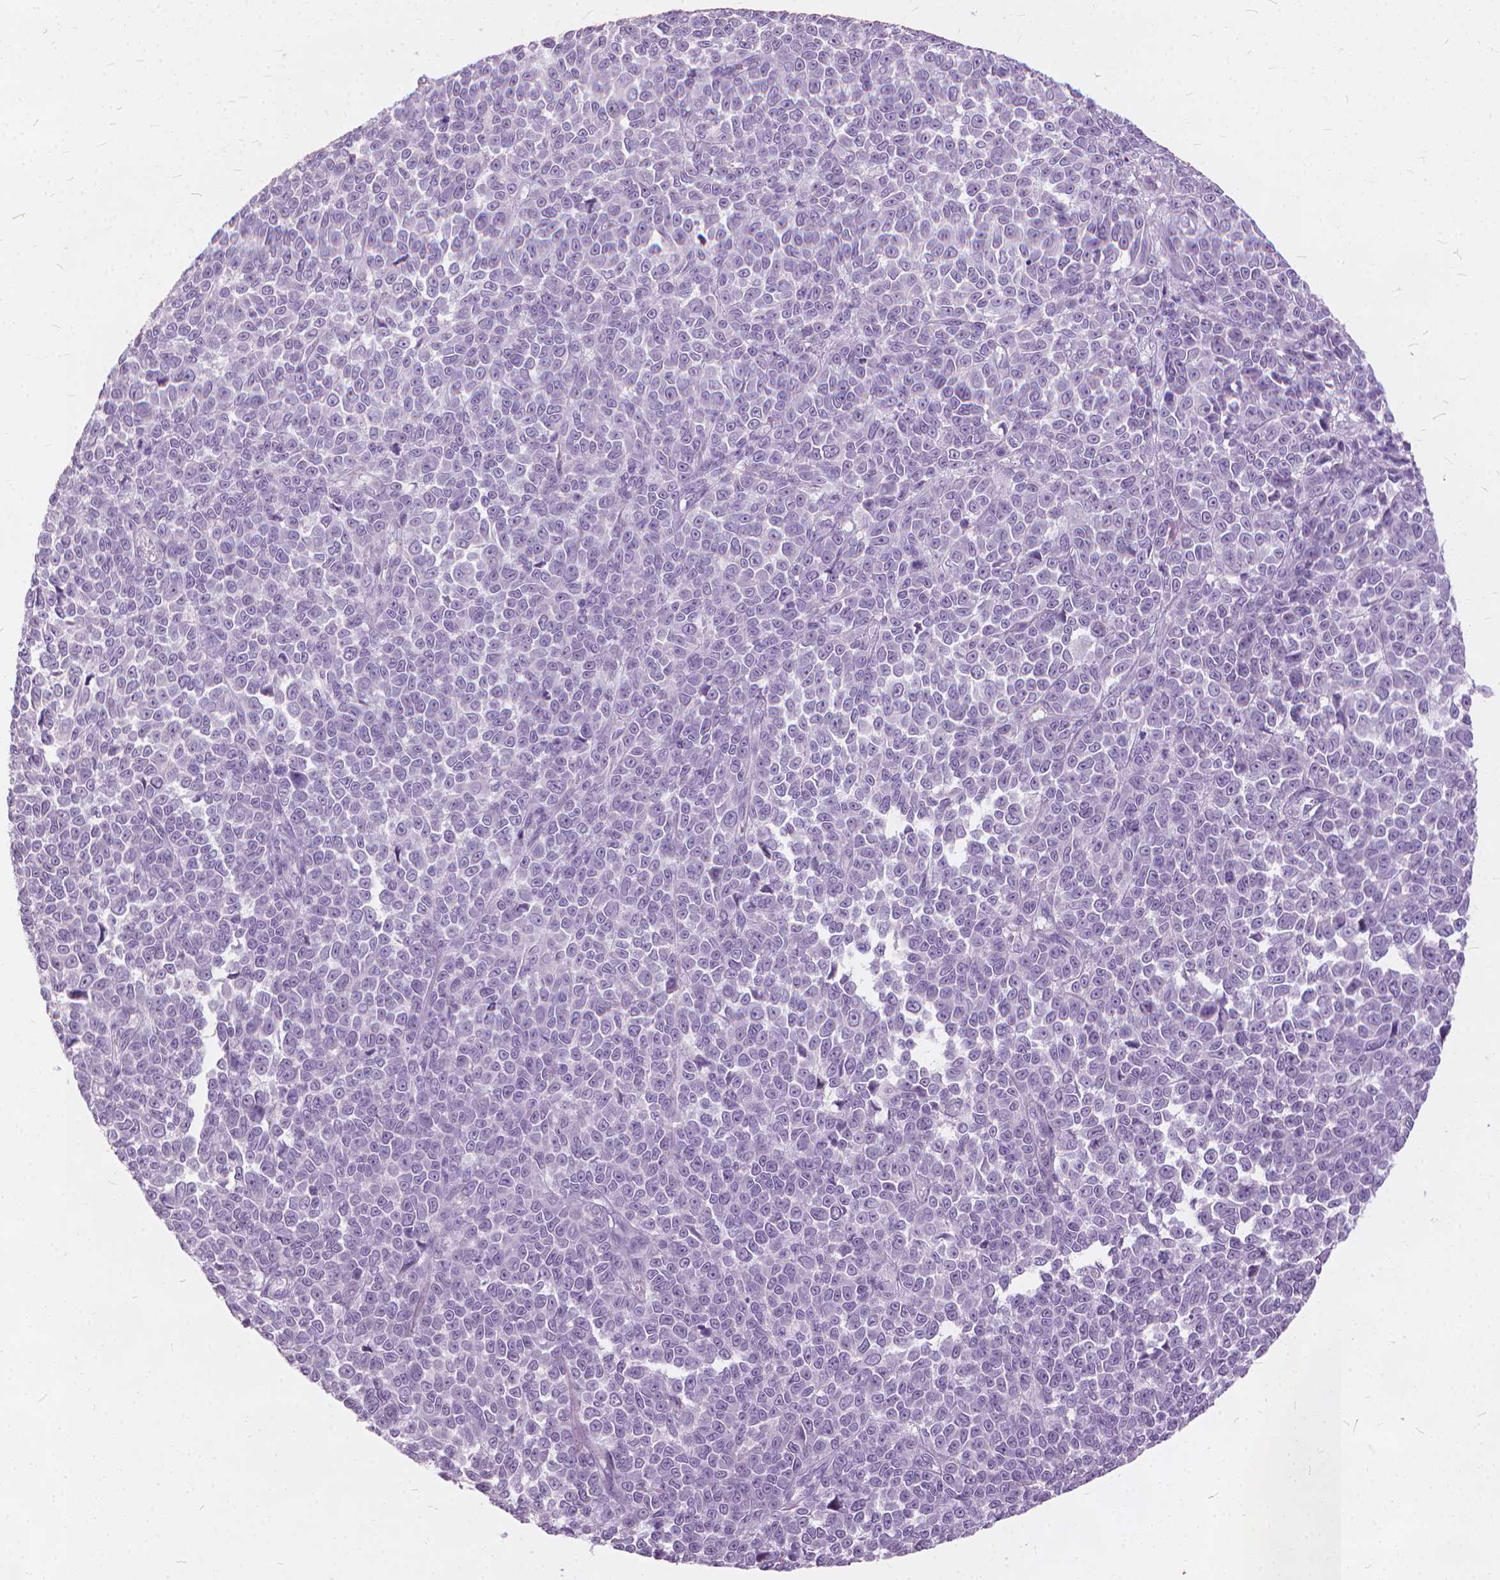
{"staining": {"intensity": "negative", "quantity": "none", "location": "none"}, "tissue": "melanoma", "cell_type": "Tumor cells", "image_type": "cancer", "snomed": [{"axis": "morphology", "description": "Malignant melanoma, NOS"}, {"axis": "topography", "description": "Skin"}], "caption": "Photomicrograph shows no significant protein staining in tumor cells of malignant melanoma.", "gene": "DNM1", "patient": {"sex": "female", "age": 95}}